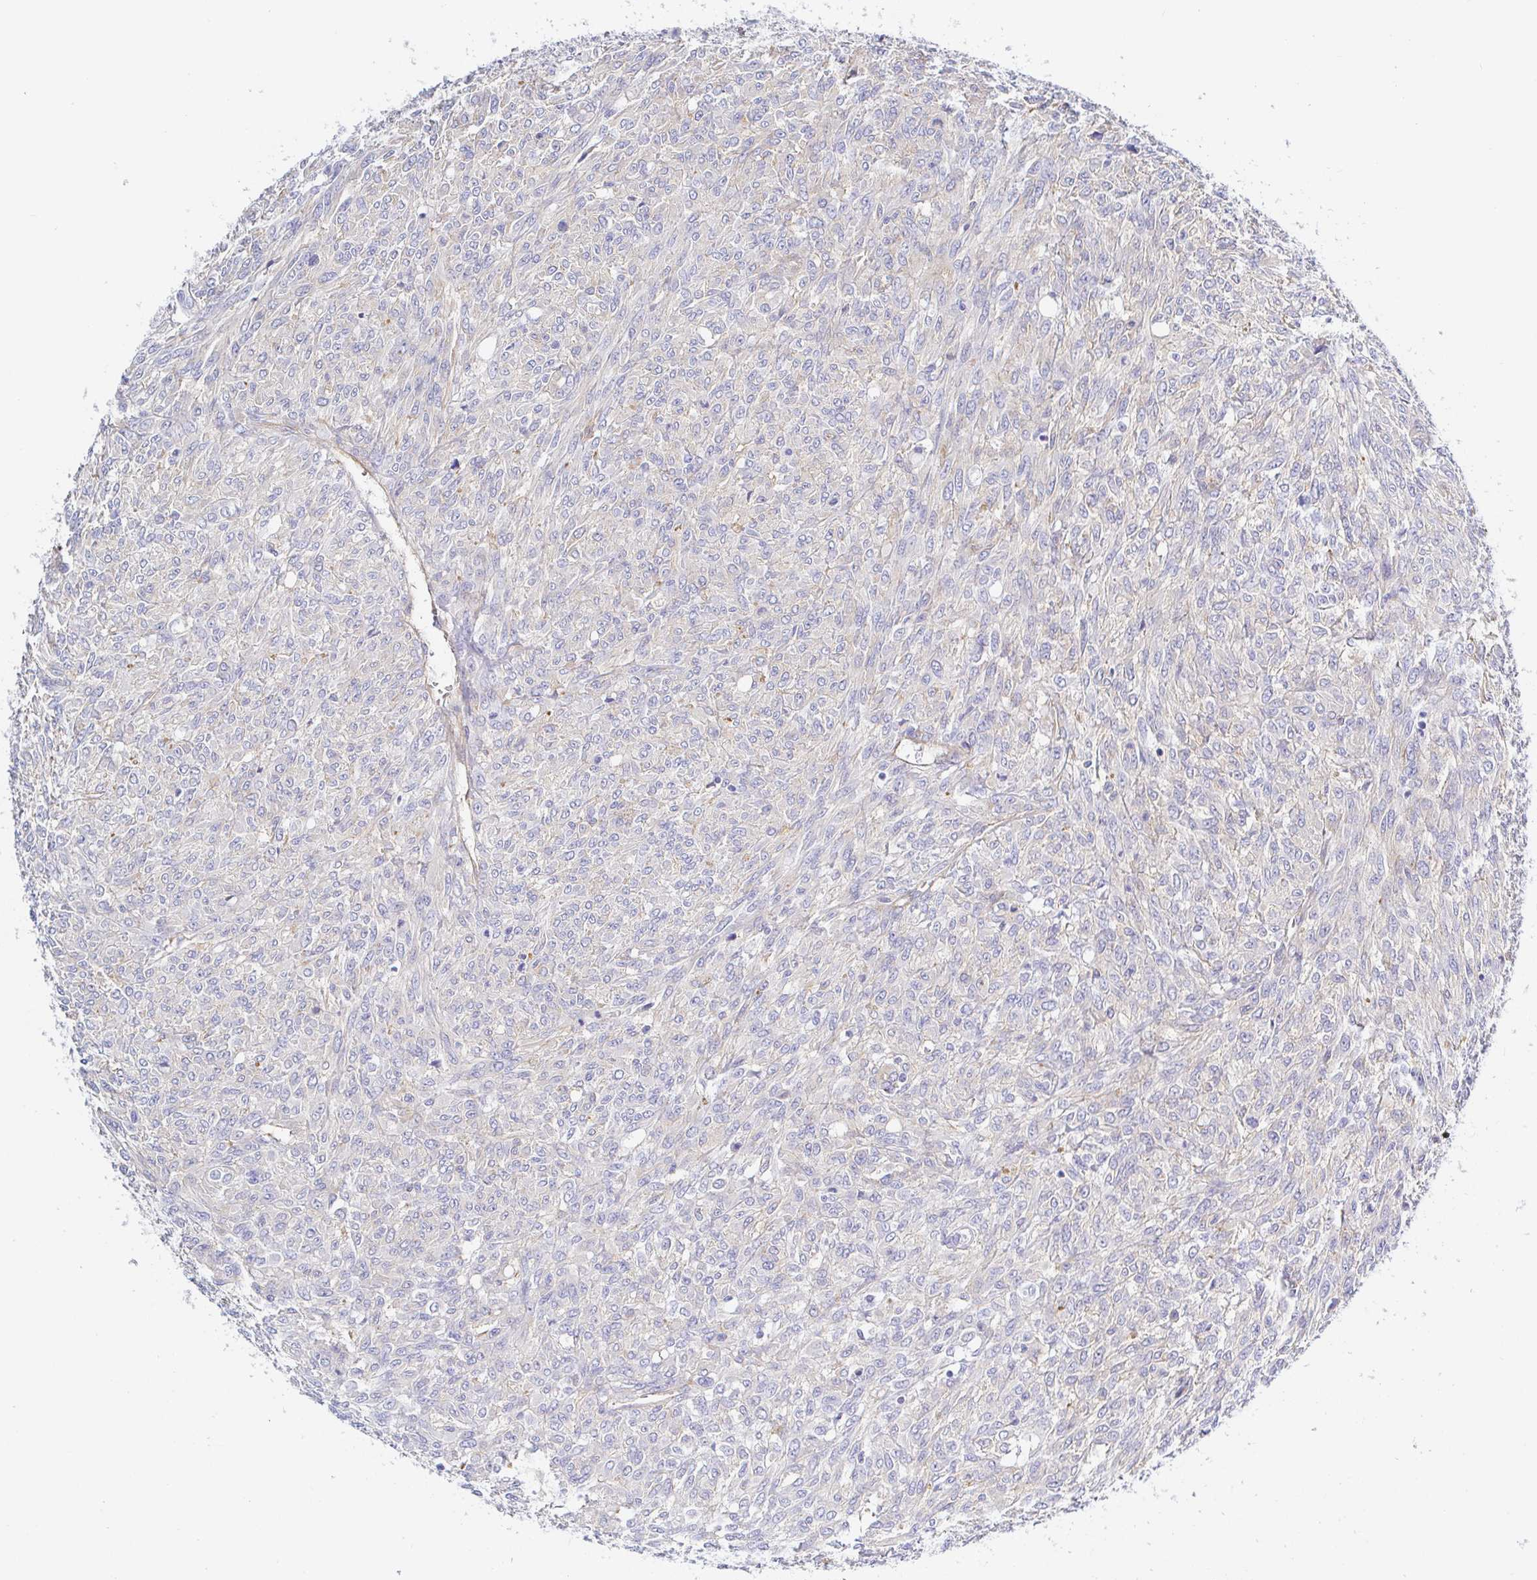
{"staining": {"intensity": "negative", "quantity": "none", "location": "none"}, "tissue": "renal cancer", "cell_type": "Tumor cells", "image_type": "cancer", "snomed": [{"axis": "morphology", "description": "Adenocarcinoma, NOS"}, {"axis": "topography", "description": "Kidney"}], "caption": "Tumor cells show no significant protein expression in renal cancer. The staining is performed using DAB (3,3'-diaminobenzidine) brown chromogen with nuclei counter-stained in using hematoxylin.", "gene": "ARL4D", "patient": {"sex": "male", "age": 58}}